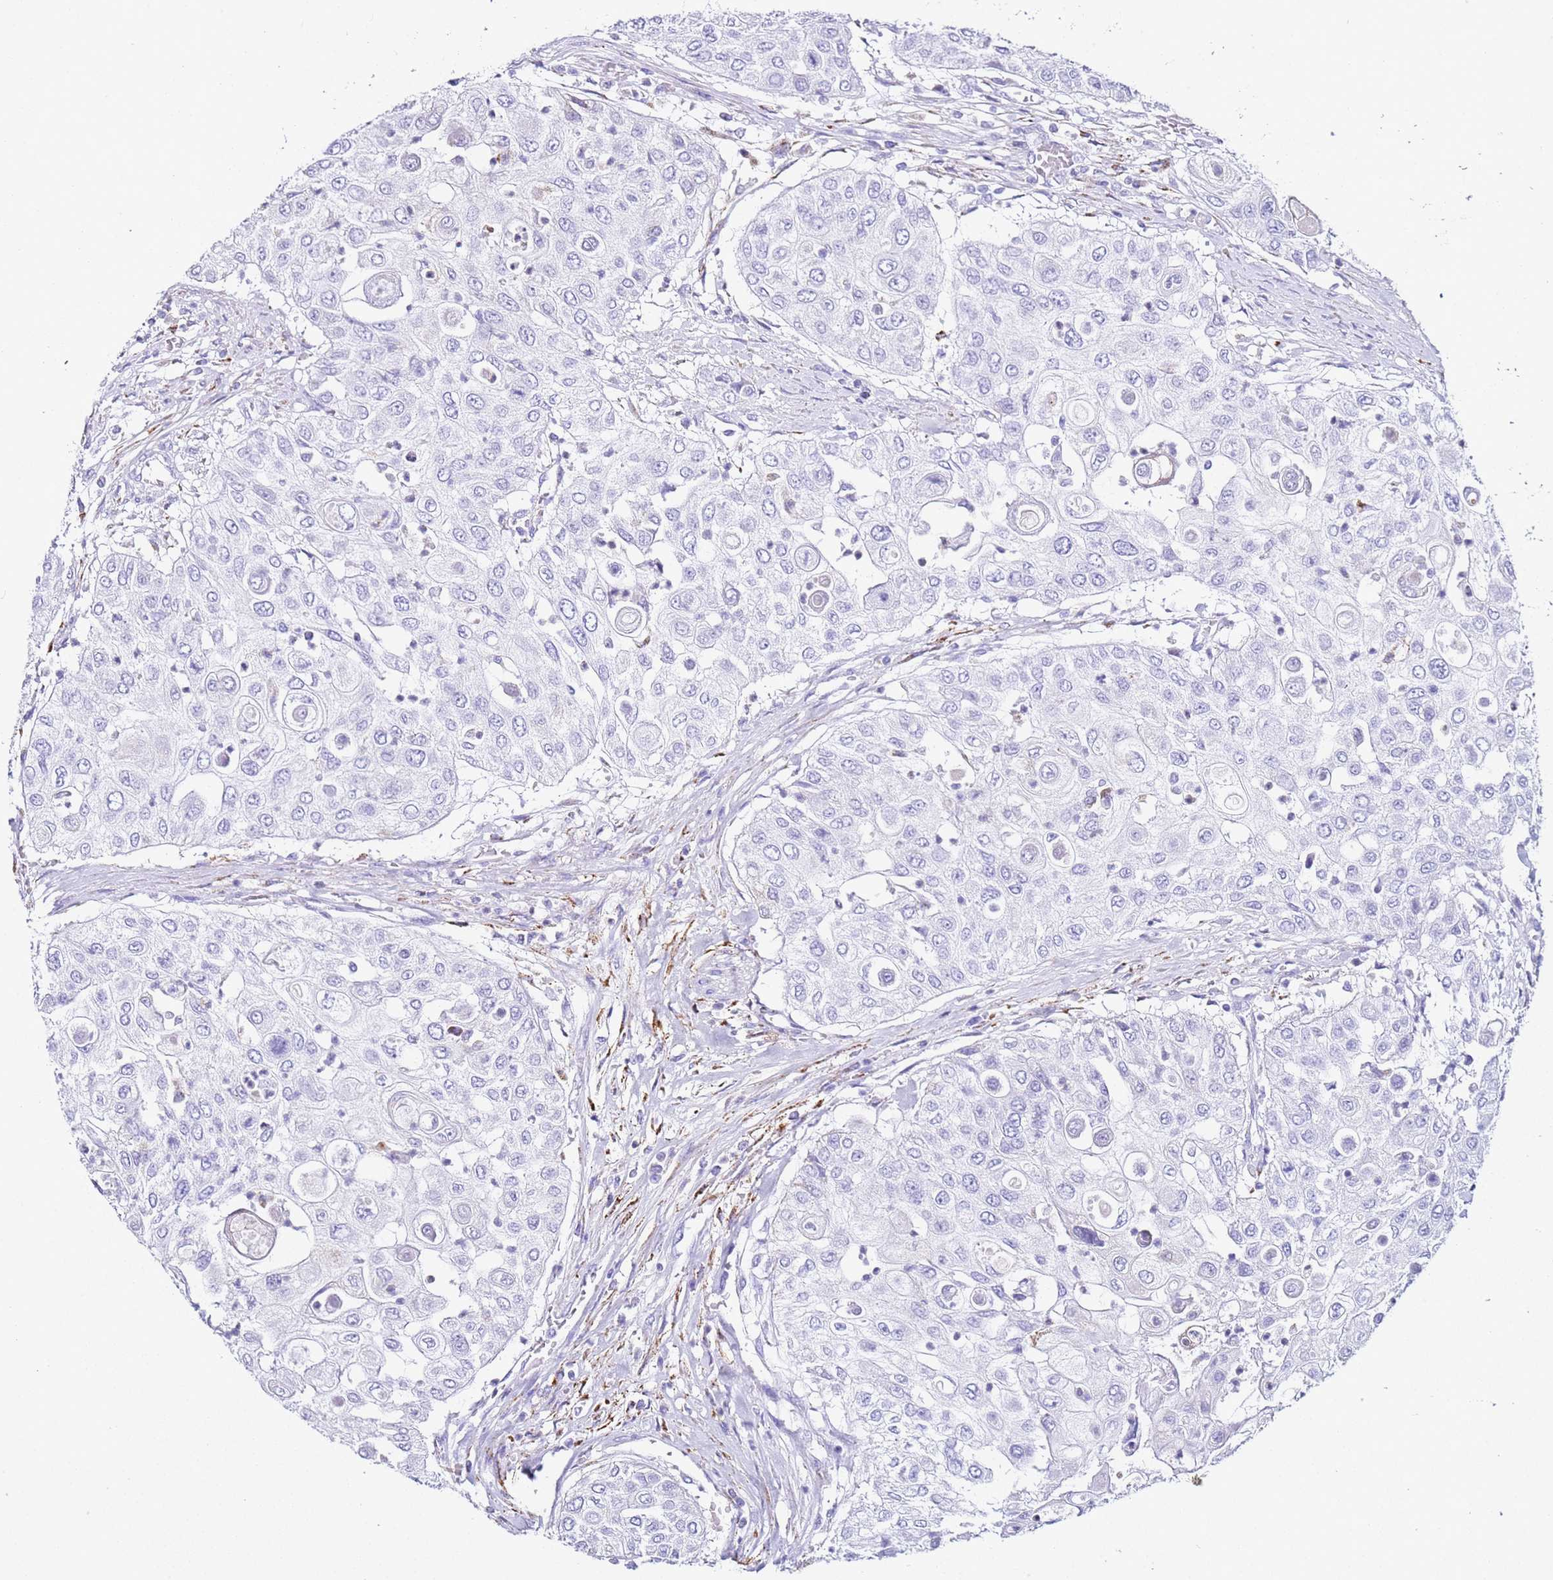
{"staining": {"intensity": "negative", "quantity": "none", "location": "none"}, "tissue": "urothelial cancer", "cell_type": "Tumor cells", "image_type": "cancer", "snomed": [{"axis": "morphology", "description": "Urothelial carcinoma, High grade"}, {"axis": "topography", "description": "Urinary bladder"}], "caption": "Urothelial carcinoma (high-grade) was stained to show a protein in brown. There is no significant expression in tumor cells.", "gene": "PTBP2", "patient": {"sex": "female", "age": 79}}